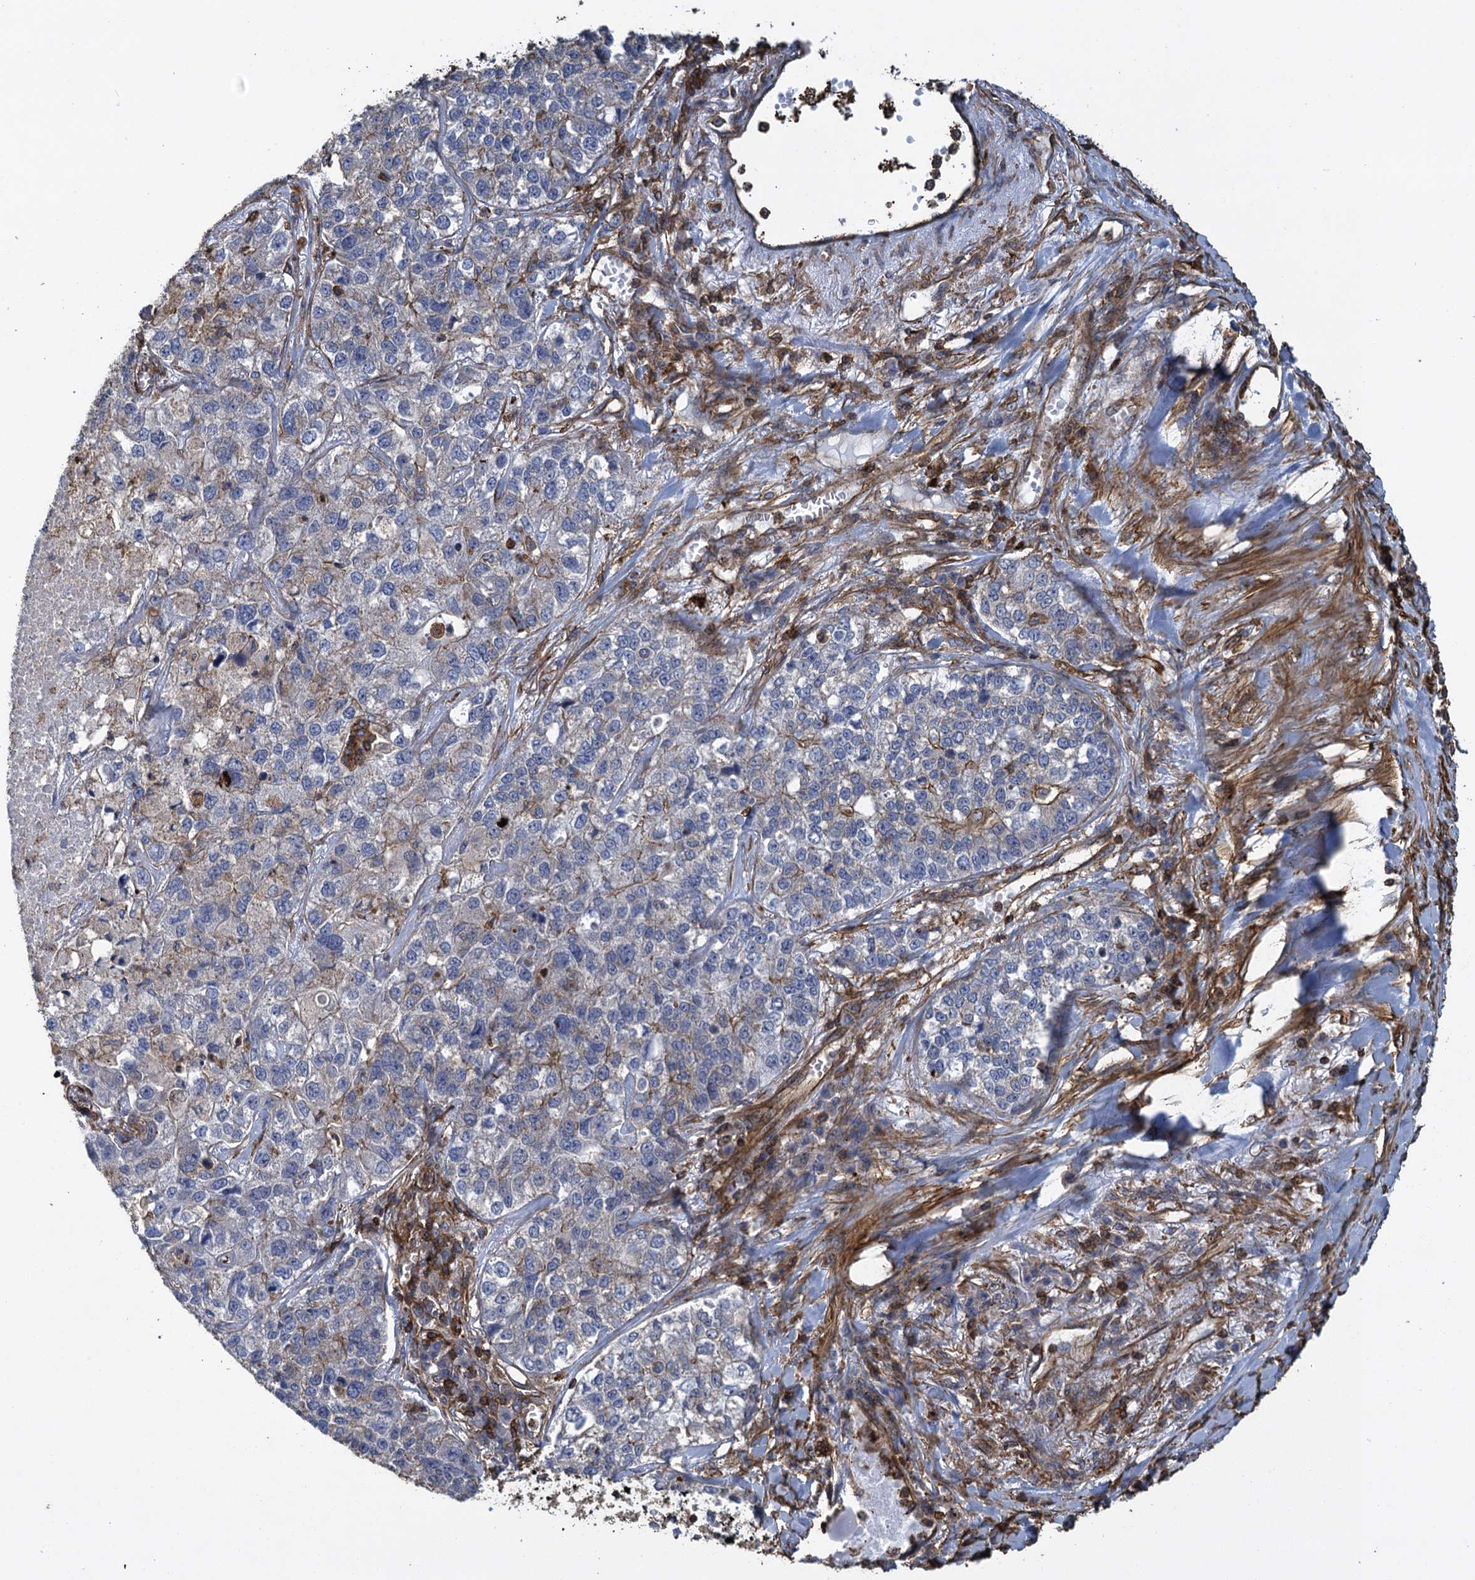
{"staining": {"intensity": "weak", "quantity": "<25%", "location": "cytoplasmic/membranous"}, "tissue": "lung cancer", "cell_type": "Tumor cells", "image_type": "cancer", "snomed": [{"axis": "morphology", "description": "Adenocarcinoma, NOS"}, {"axis": "topography", "description": "Lung"}], "caption": "IHC micrograph of neoplastic tissue: lung adenocarcinoma stained with DAB (3,3'-diaminobenzidine) reveals no significant protein expression in tumor cells.", "gene": "PROSER2", "patient": {"sex": "male", "age": 49}}